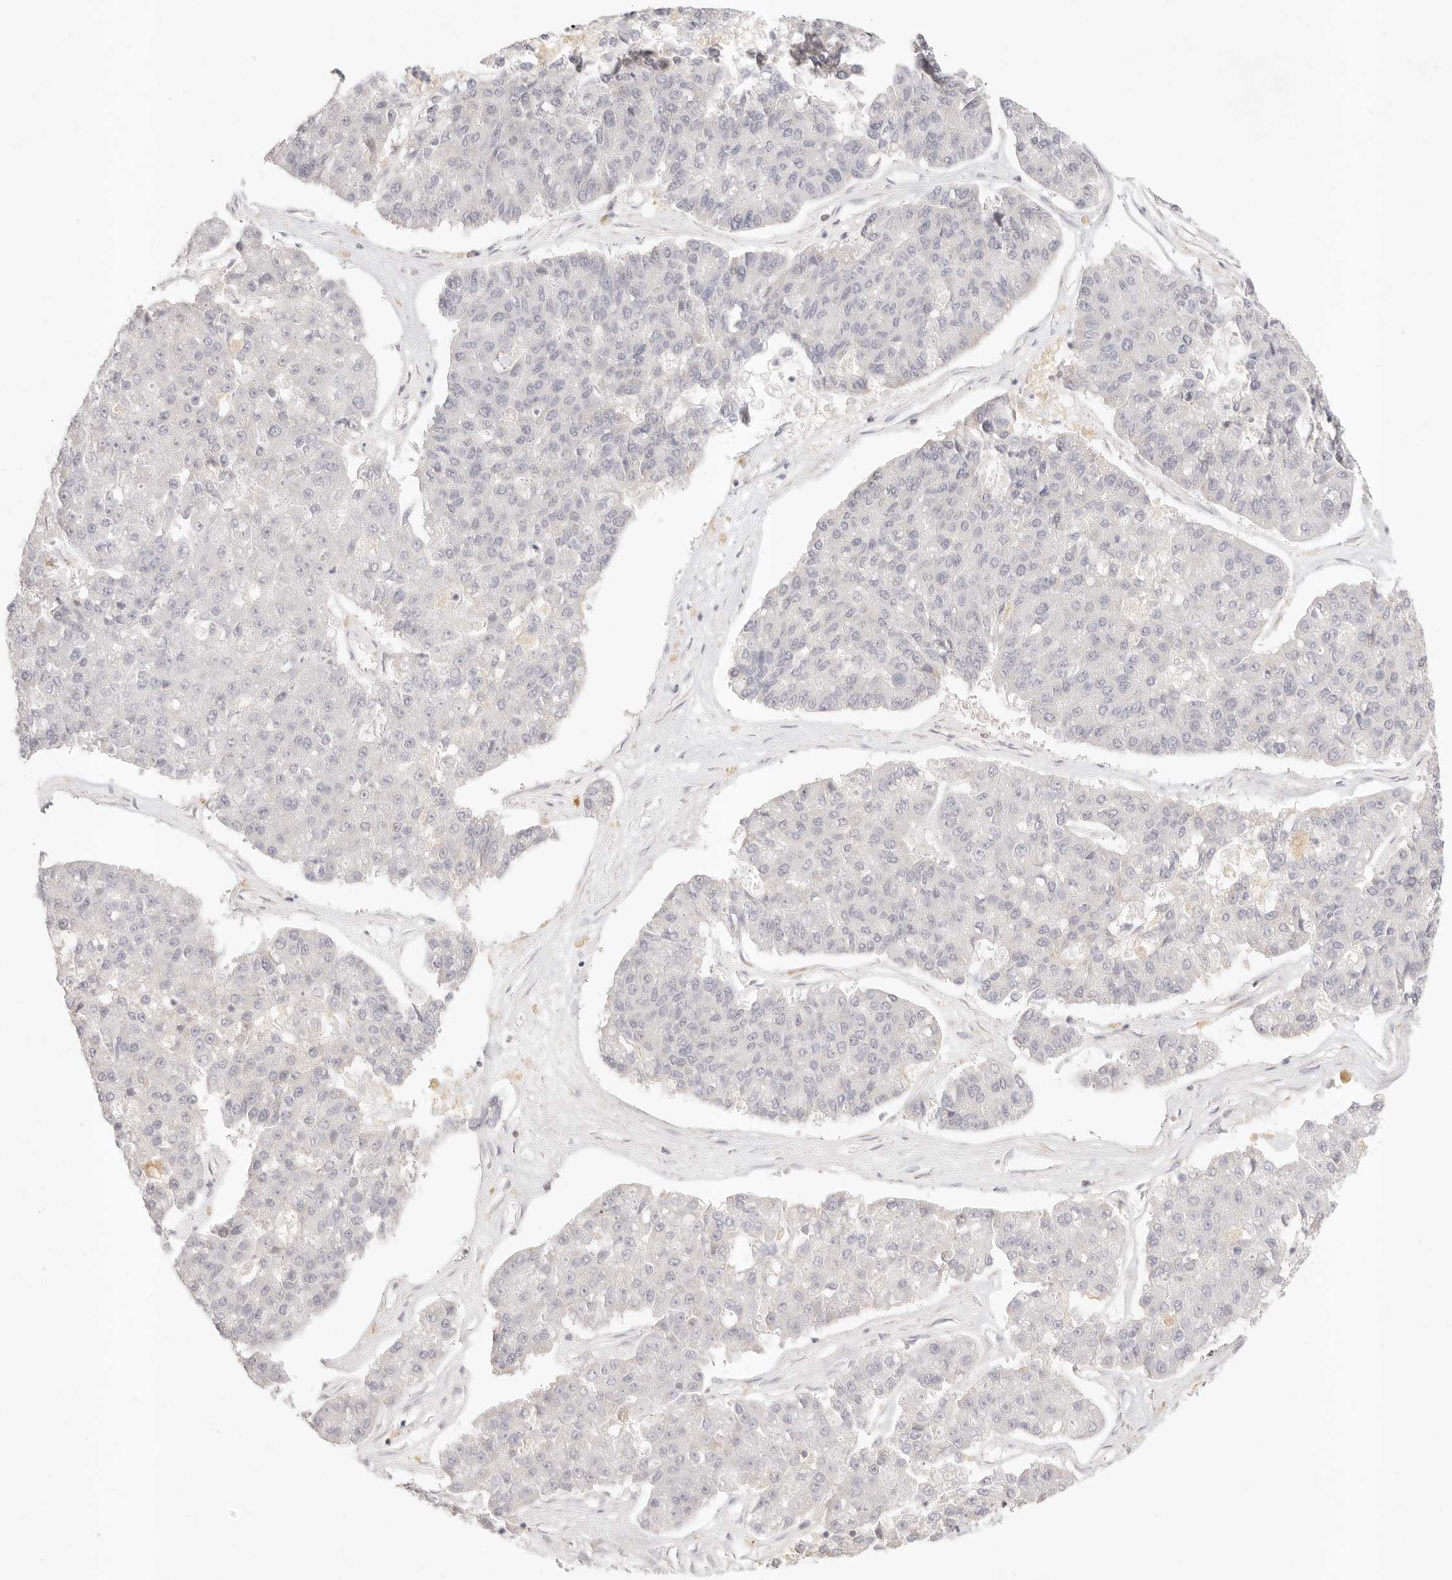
{"staining": {"intensity": "negative", "quantity": "none", "location": "none"}, "tissue": "pancreatic cancer", "cell_type": "Tumor cells", "image_type": "cancer", "snomed": [{"axis": "morphology", "description": "Adenocarcinoma, NOS"}, {"axis": "topography", "description": "Pancreas"}], "caption": "Immunohistochemistry micrograph of neoplastic tissue: pancreatic cancer (adenocarcinoma) stained with DAB (3,3'-diaminobenzidine) reveals no significant protein positivity in tumor cells.", "gene": "GPR156", "patient": {"sex": "male", "age": 50}}